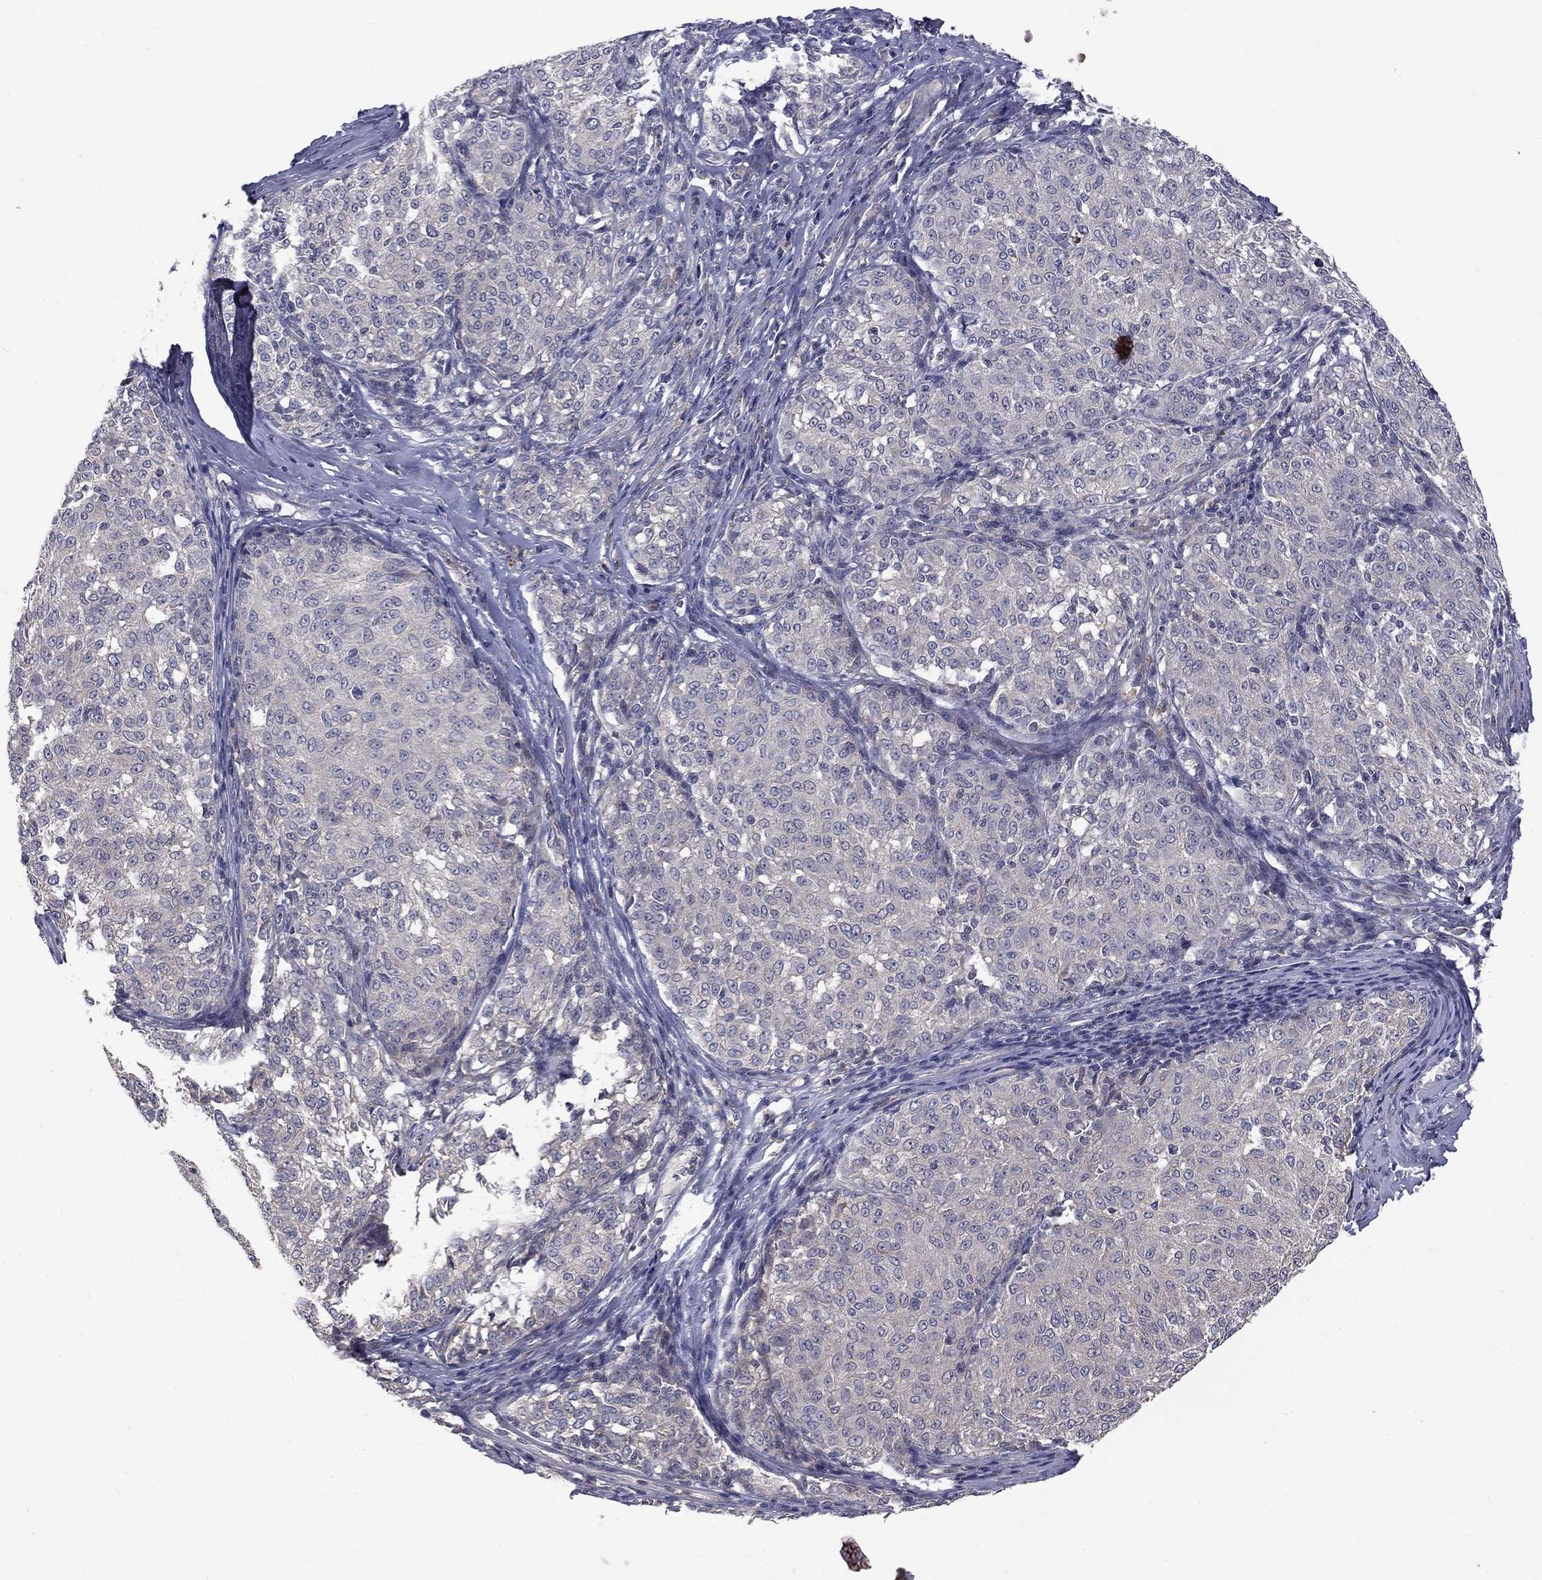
{"staining": {"intensity": "negative", "quantity": "none", "location": "none"}, "tissue": "melanoma", "cell_type": "Tumor cells", "image_type": "cancer", "snomed": [{"axis": "morphology", "description": "Malignant melanoma, NOS"}, {"axis": "topography", "description": "Skin"}], "caption": "Immunohistochemistry of malignant melanoma demonstrates no expression in tumor cells.", "gene": "SLC39A14", "patient": {"sex": "female", "age": 72}}